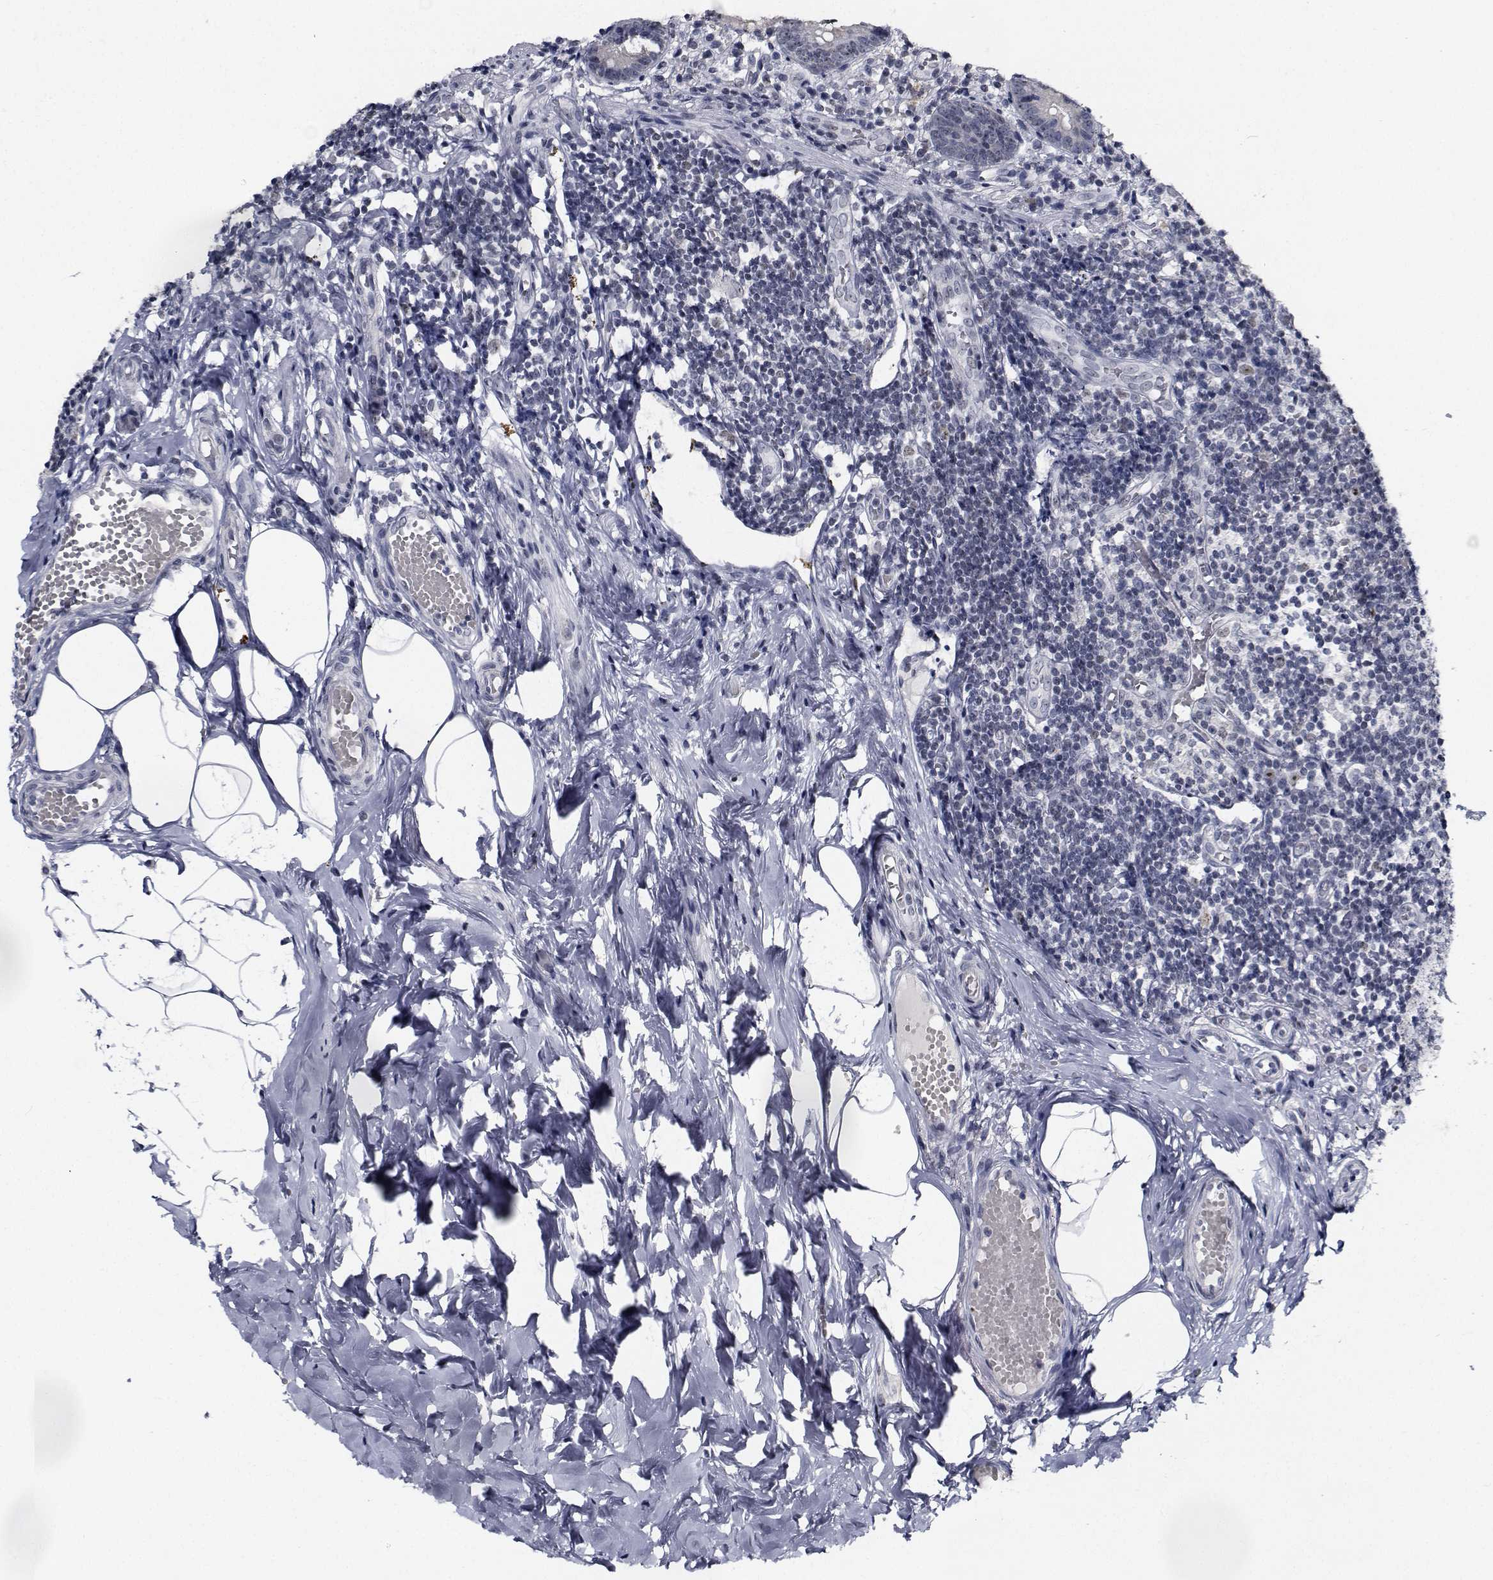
{"staining": {"intensity": "negative", "quantity": "none", "location": "none"}, "tissue": "appendix", "cell_type": "Glandular cells", "image_type": "normal", "snomed": [{"axis": "morphology", "description": "Normal tissue, NOS"}, {"axis": "topography", "description": "Appendix"}], "caption": "DAB (3,3'-diaminobenzidine) immunohistochemical staining of benign human appendix reveals no significant expression in glandular cells.", "gene": "NVL", "patient": {"sex": "female", "age": 32}}